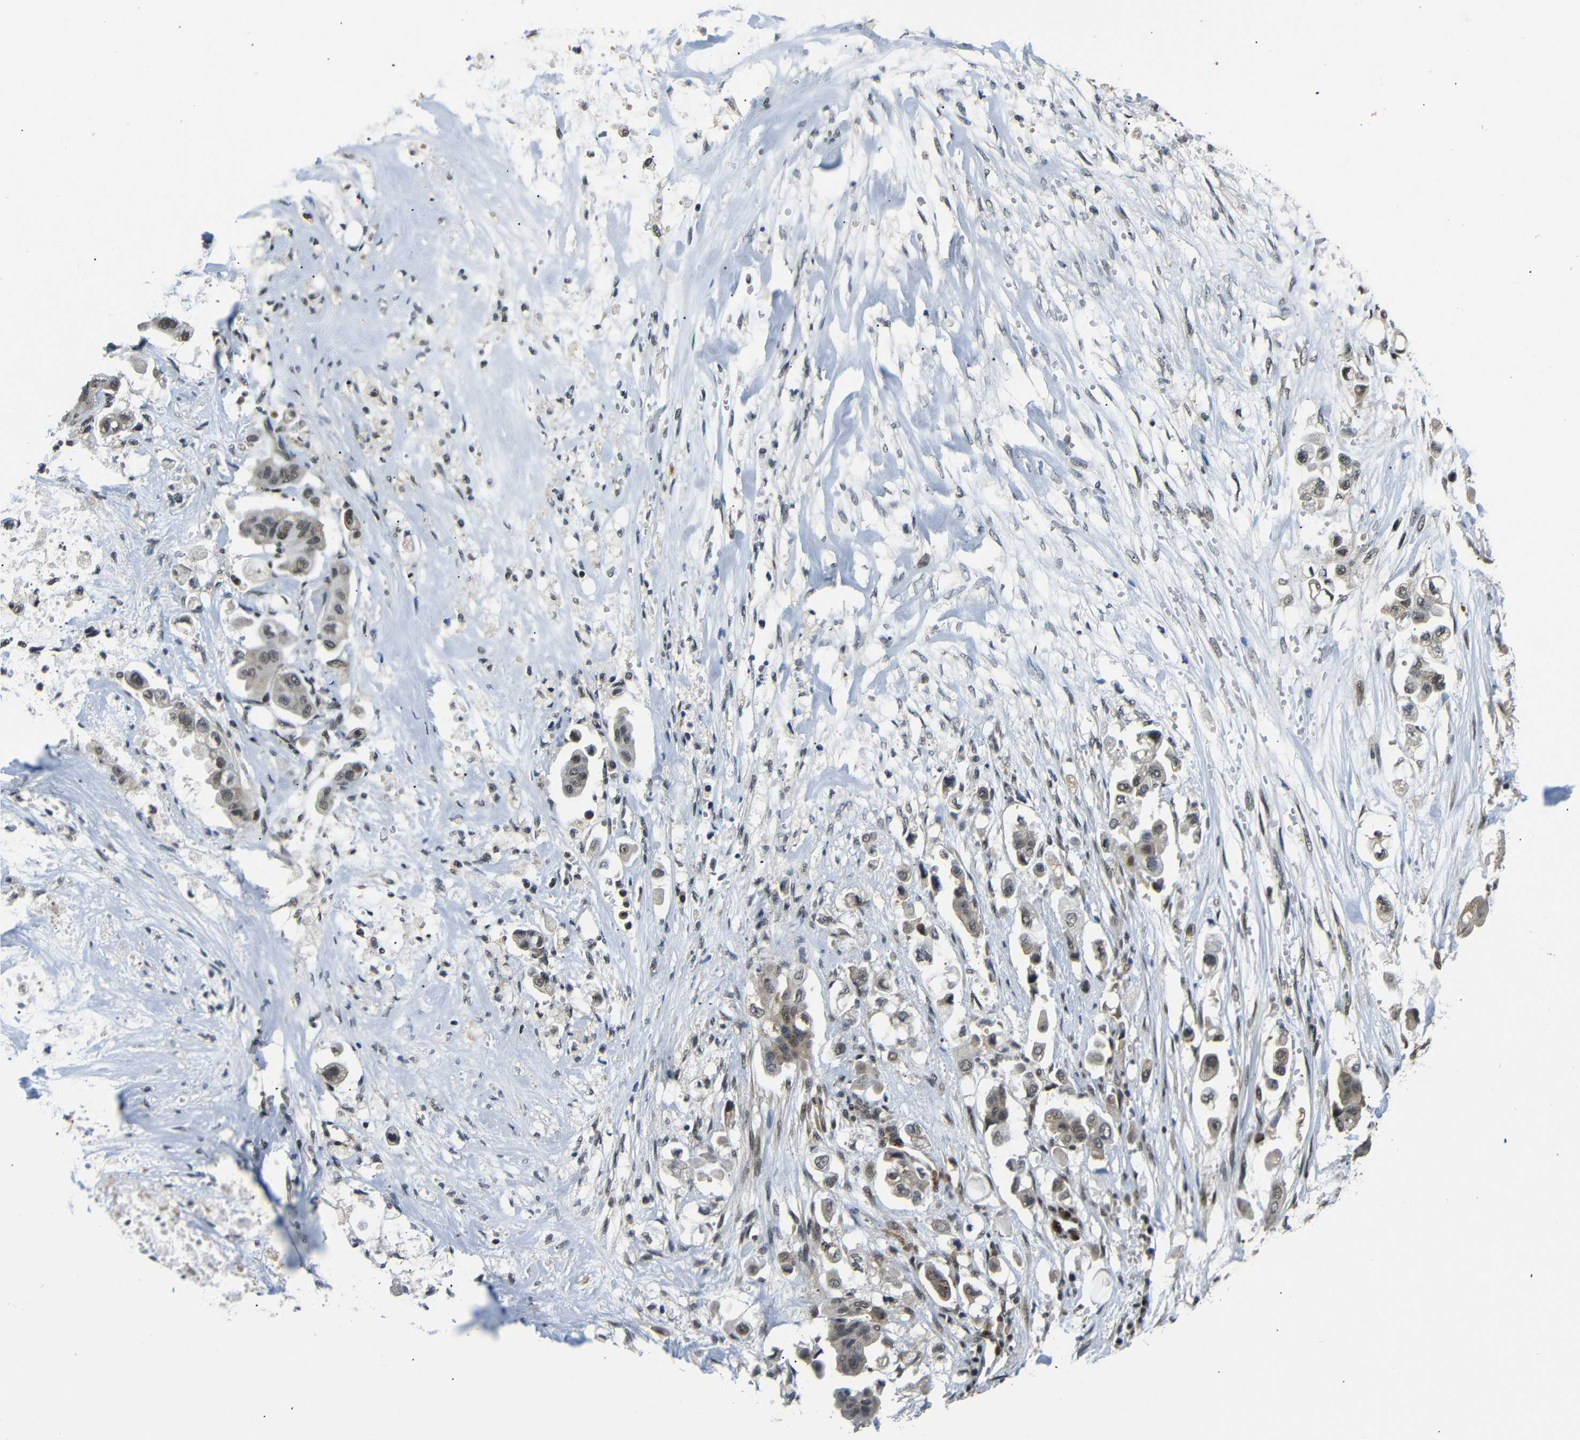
{"staining": {"intensity": "moderate", "quantity": ">75%", "location": "cytoplasmic/membranous,nuclear"}, "tissue": "stomach cancer", "cell_type": "Tumor cells", "image_type": "cancer", "snomed": [{"axis": "morphology", "description": "Adenocarcinoma, NOS"}, {"axis": "topography", "description": "Stomach"}], "caption": "Immunohistochemical staining of human stomach cancer (adenocarcinoma) reveals medium levels of moderate cytoplasmic/membranous and nuclear positivity in approximately >75% of tumor cells.", "gene": "TBX2", "patient": {"sex": "male", "age": 62}}